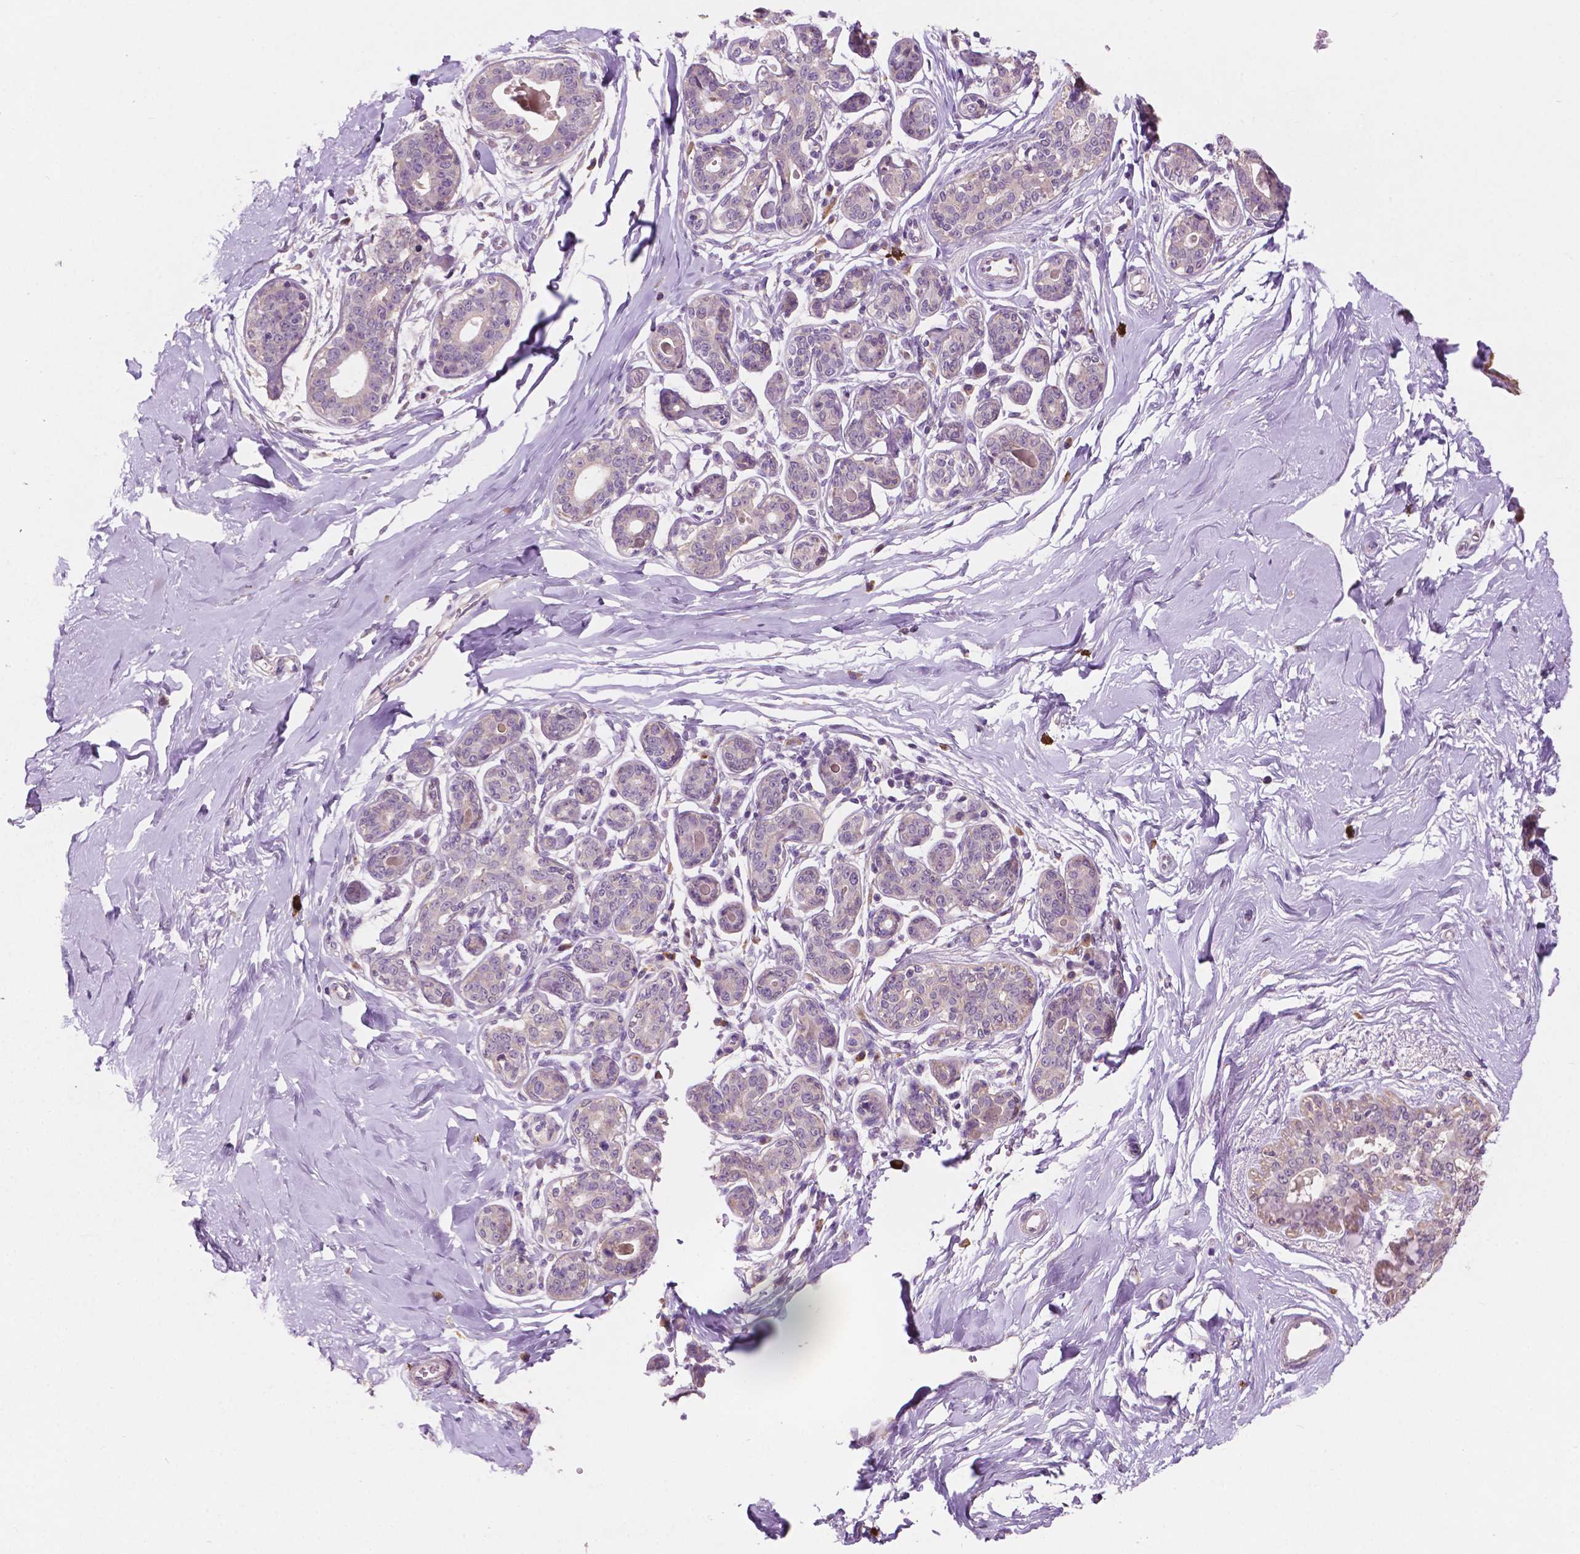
{"staining": {"intensity": "weak", "quantity": ">75%", "location": "nuclear"}, "tissue": "breast", "cell_type": "Adipocytes", "image_type": "normal", "snomed": [{"axis": "morphology", "description": "Normal tissue, NOS"}, {"axis": "topography", "description": "Skin"}, {"axis": "topography", "description": "Breast"}], "caption": "Breast stained for a protein (brown) displays weak nuclear positive staining in approximately >75% of adipocytes.", "gene": "LRP1B", "patient": {"sex": "female", "age": 43}}